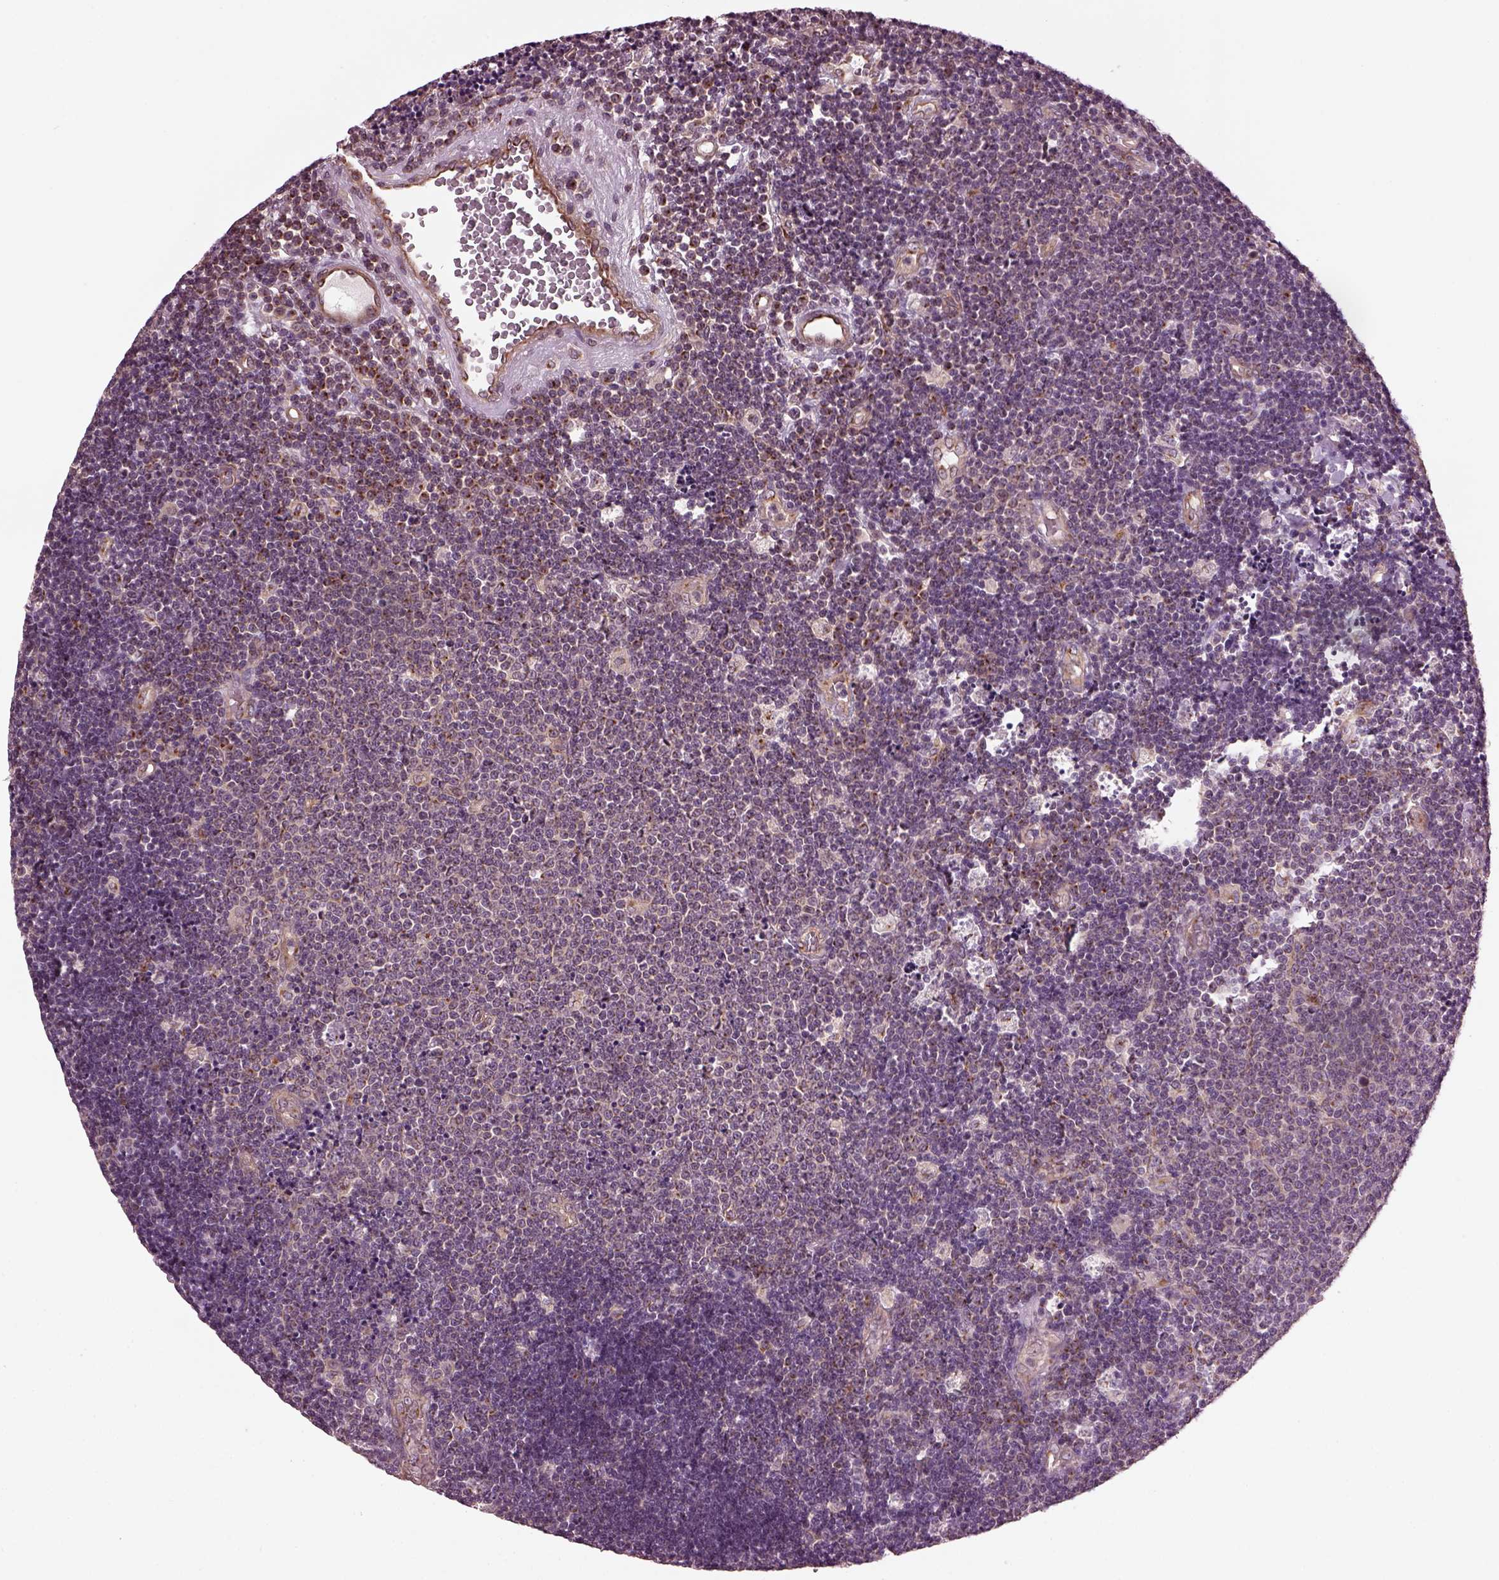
{"staining": {"intensity": "moderate", "quantity": "<25%", "location": "cytoplasmic/membranous"}, "tissue": "lymphoma", "cell_type": "Tumor cells", "image_type": "cancer", "snomed": [{"axis": "morphology", "description": "Malignant lymphoma, non-Hodgkin's type, Low grade"}, {"axis": "topography", "description": "Brain"}], "caption": "This is a micrograph of immunohistochemistry staining of lymphoma, which shows moderate staining in the cytoplasmic/membranous of tumor cells.", "gene": "RUFY3", "patient": {"sex": "female", "age": 66}}